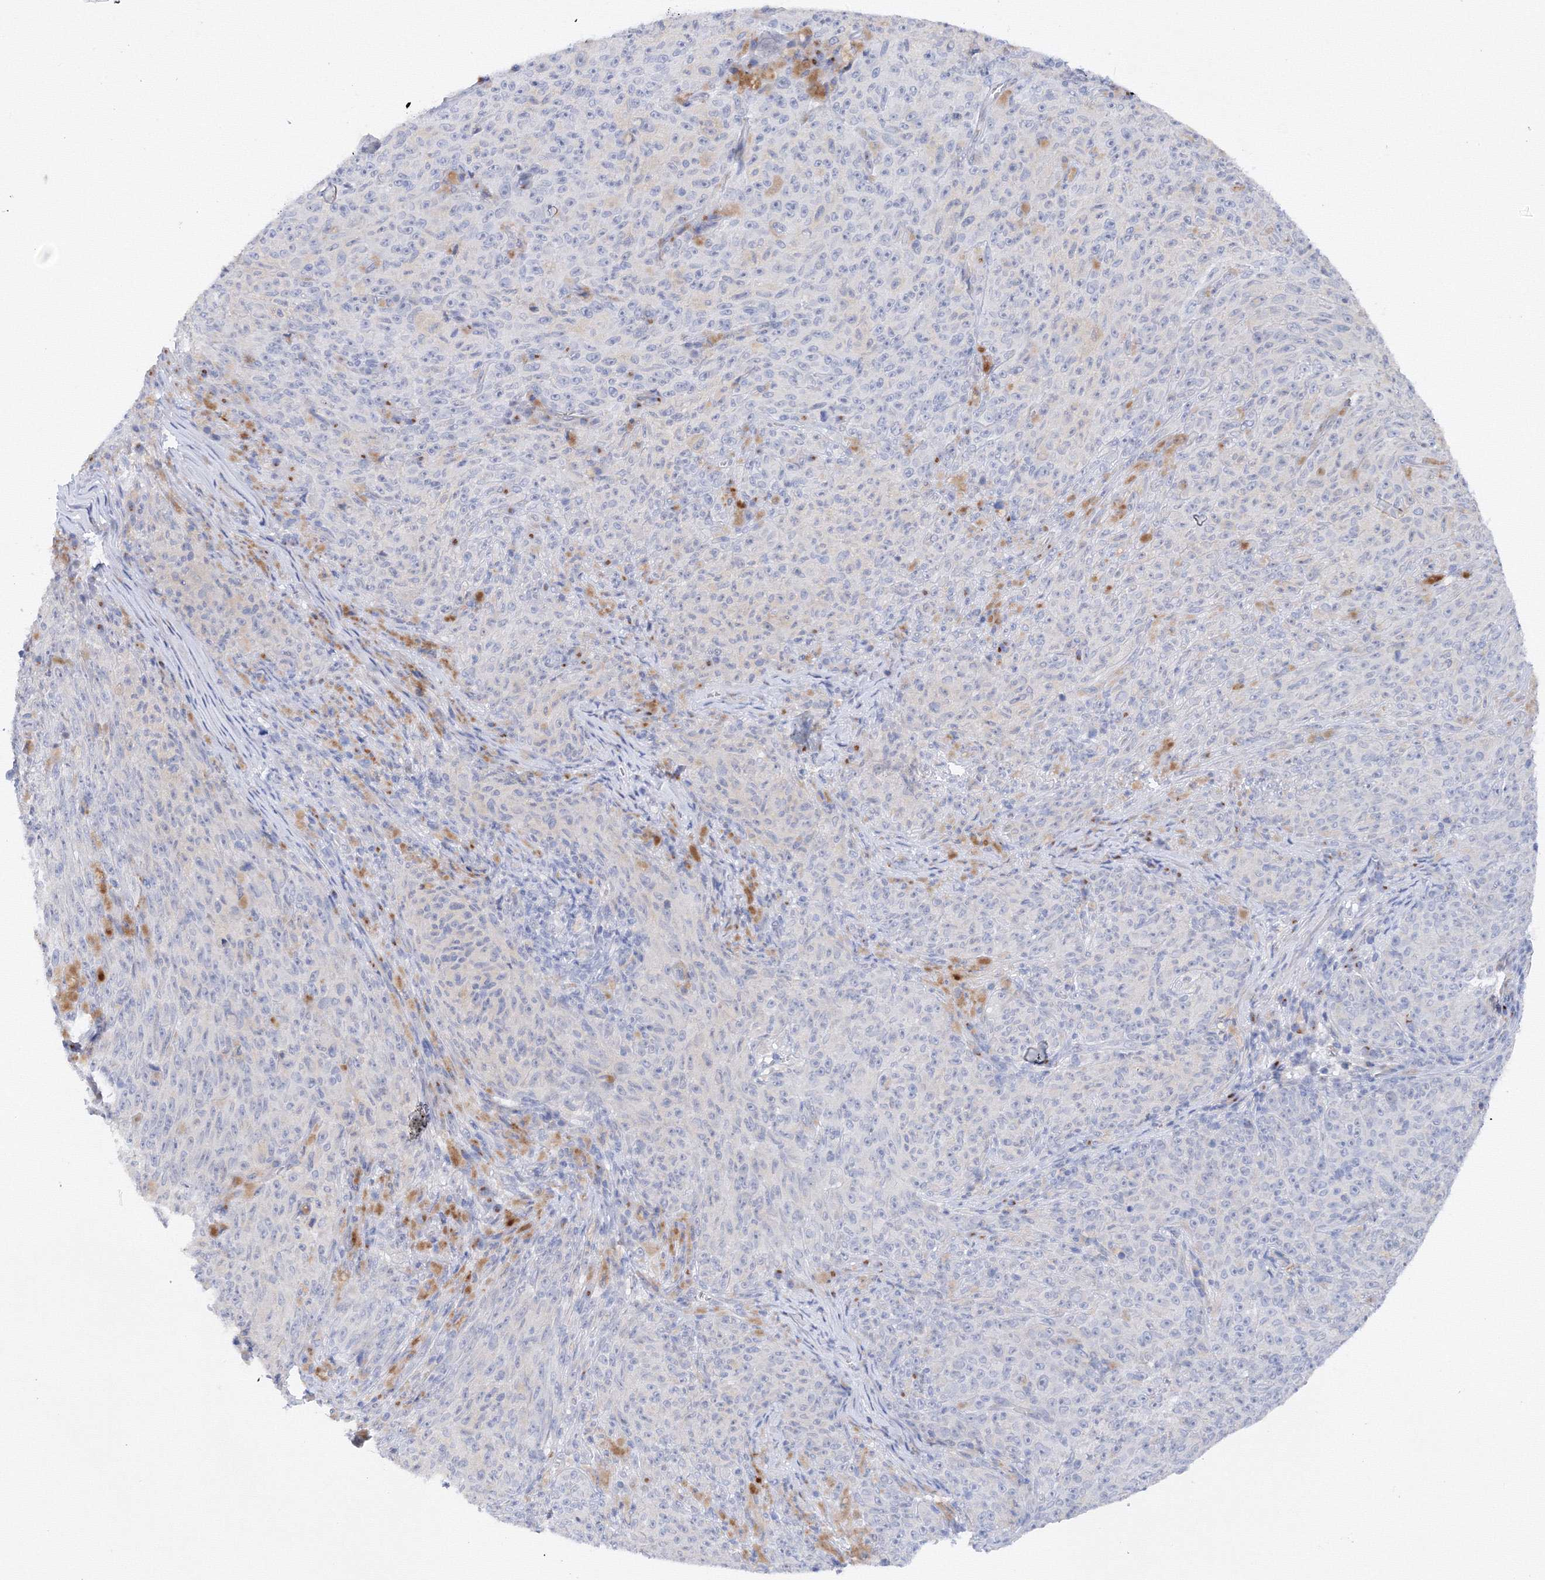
{"staining": {"intensity": "negative", "quantity": "none", "location": "none"}, "tissue": "melanoma", "cell_type": "Tumor cells", "image_type": "cancer", "snomed": [{"axis": "morphology", "description": "Malignant melanoma, NOS"}, {"axis": "topography", "description": "Skin"}], "caption": "The histopathology image displays no significant staining in tumor cells of malignant melanoma.", "gene": "TAMM41", "patient": {"sex": "female", "age": 82}}